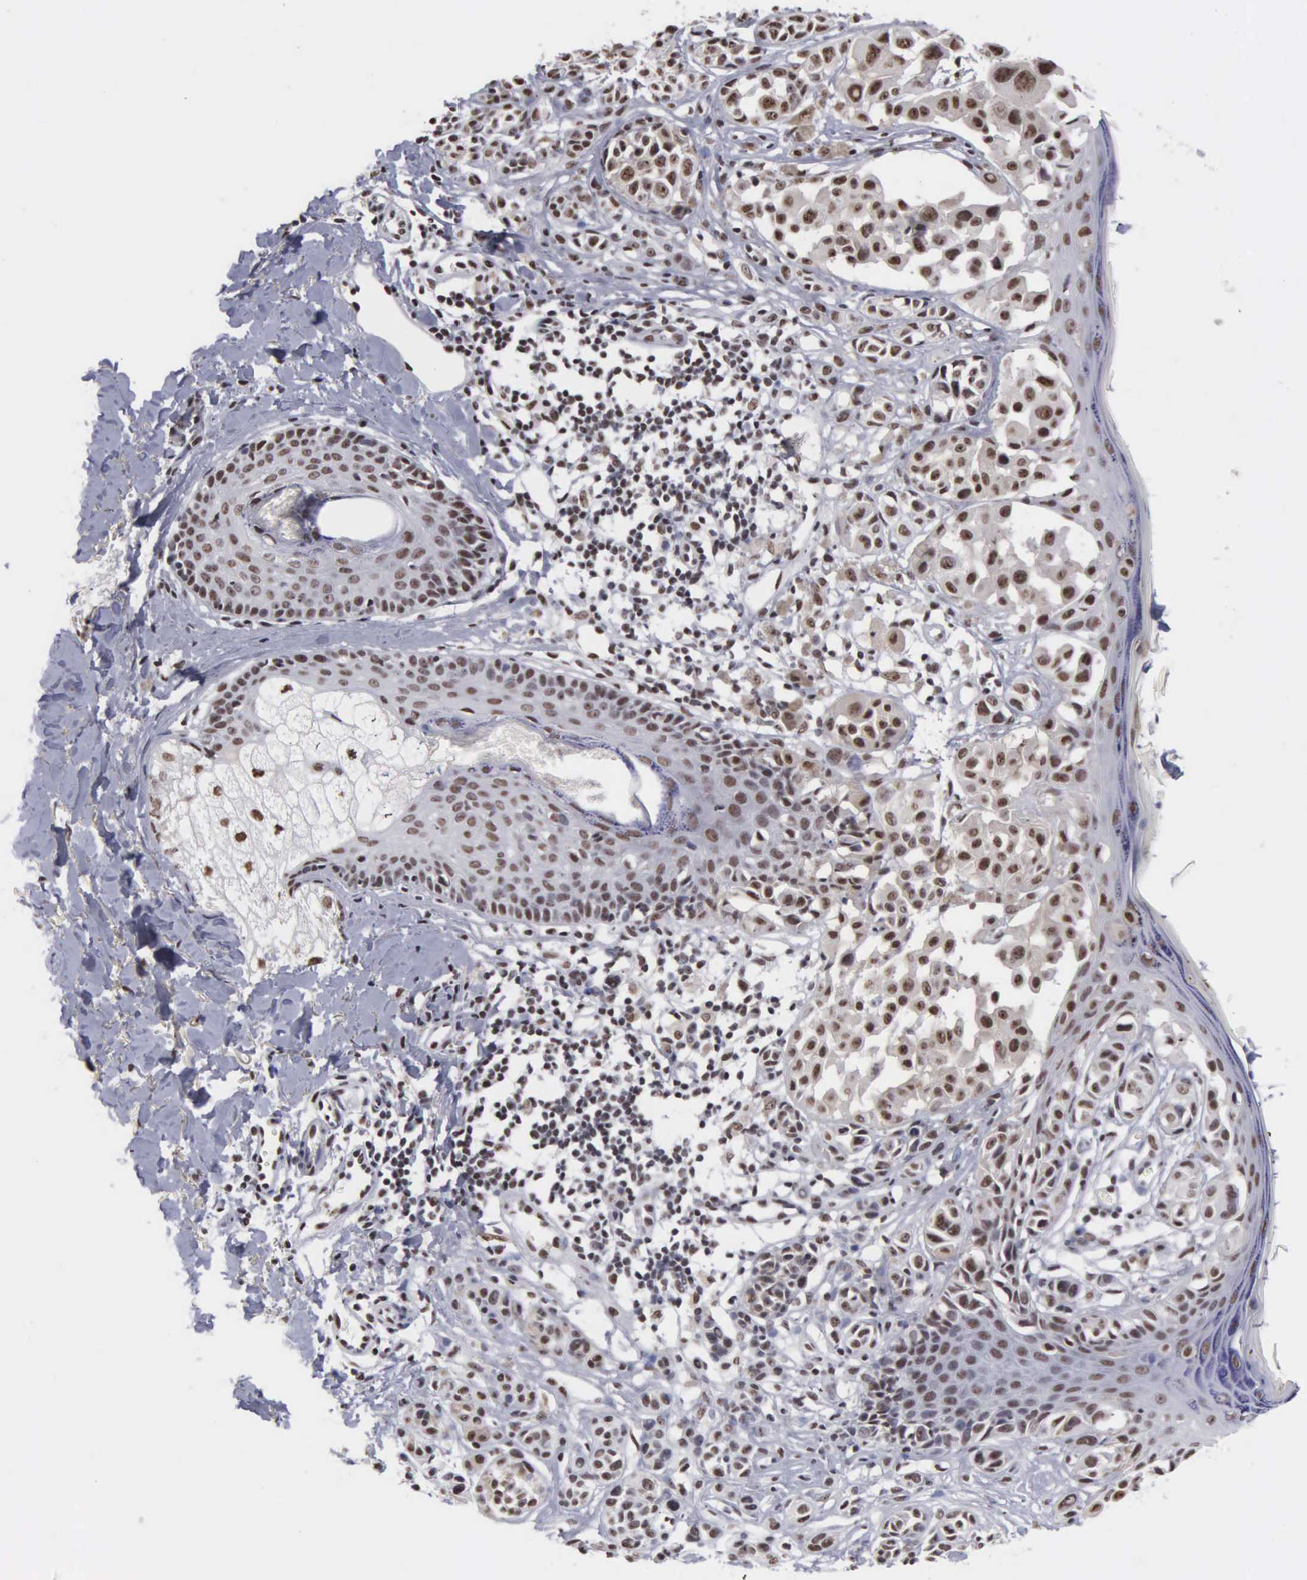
{"staining": {"intensity": "strong", "quantity": "25%-75%", "location": "nuclear"}, "tissue": "melanoma", "cell_type": "Tumor cells", "image_type": "cancer", "snomed": [{"axis": "morphology", "description": "Malignant melanoma, NOS"}, {"axis": "topography", "description": "Skin"}], "caption": "This is an image of immunohistochemistry (IHC) staining of malignant melanoma, which shows strong positivity in the nuclear of tumor cells.", "gene": "KIAA0586", "patient": {"sex": "male", "age": 40}}